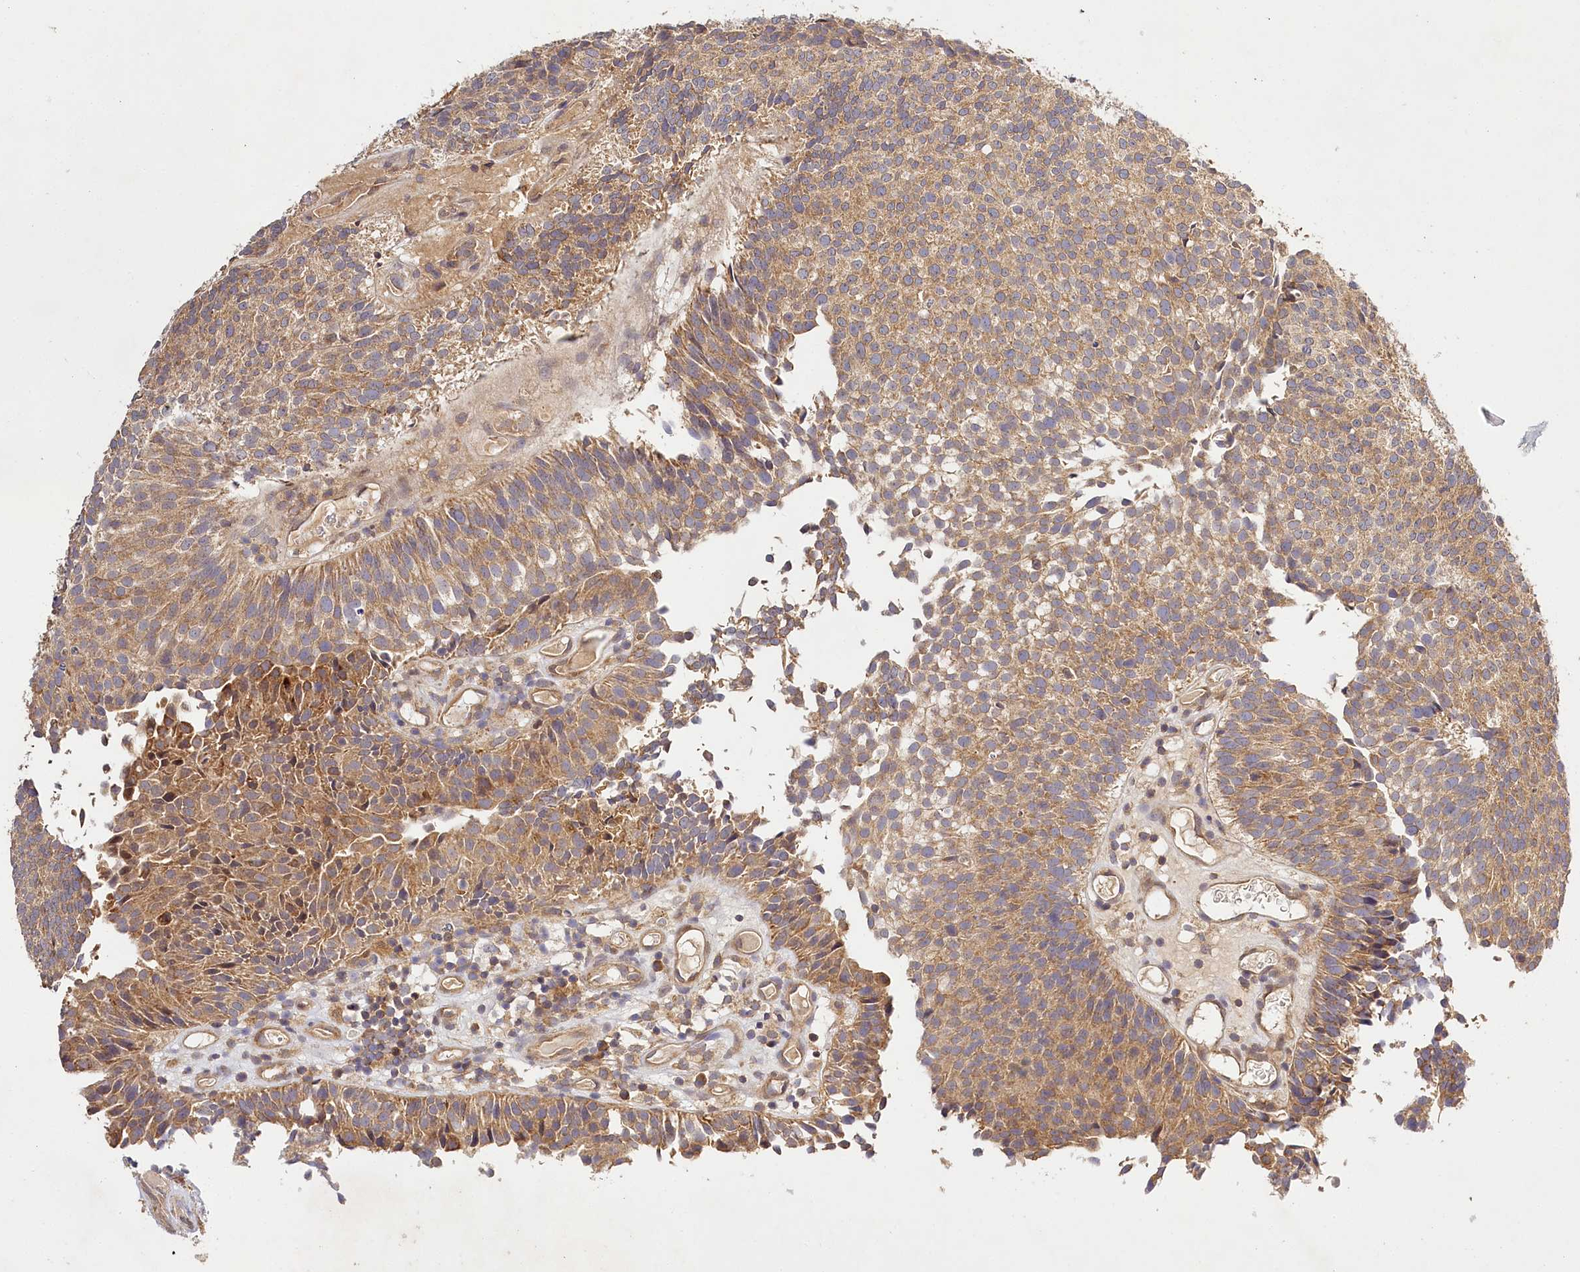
{"staining": {"intensity": "moderate", "quantity": ">75%", "location": "cytoplasmic/membranous"}, "tissue": "urothelial cancer", "cell_type": "Tumor cells", "image_type": "cancer", "snomed": [{"axis": "morphology", "description": "Urothelial carcinoma, Low grade"}, {"axis": "topography", "description": "Urinary bladder"}], "caption": "A medium amount of moderate cytoplasmic/membranous expression is identified in about >75% of tumor cells in urothelial cancer tissue.", "gene": "LSS", "patient": {"sex": "male", "age": 86}}